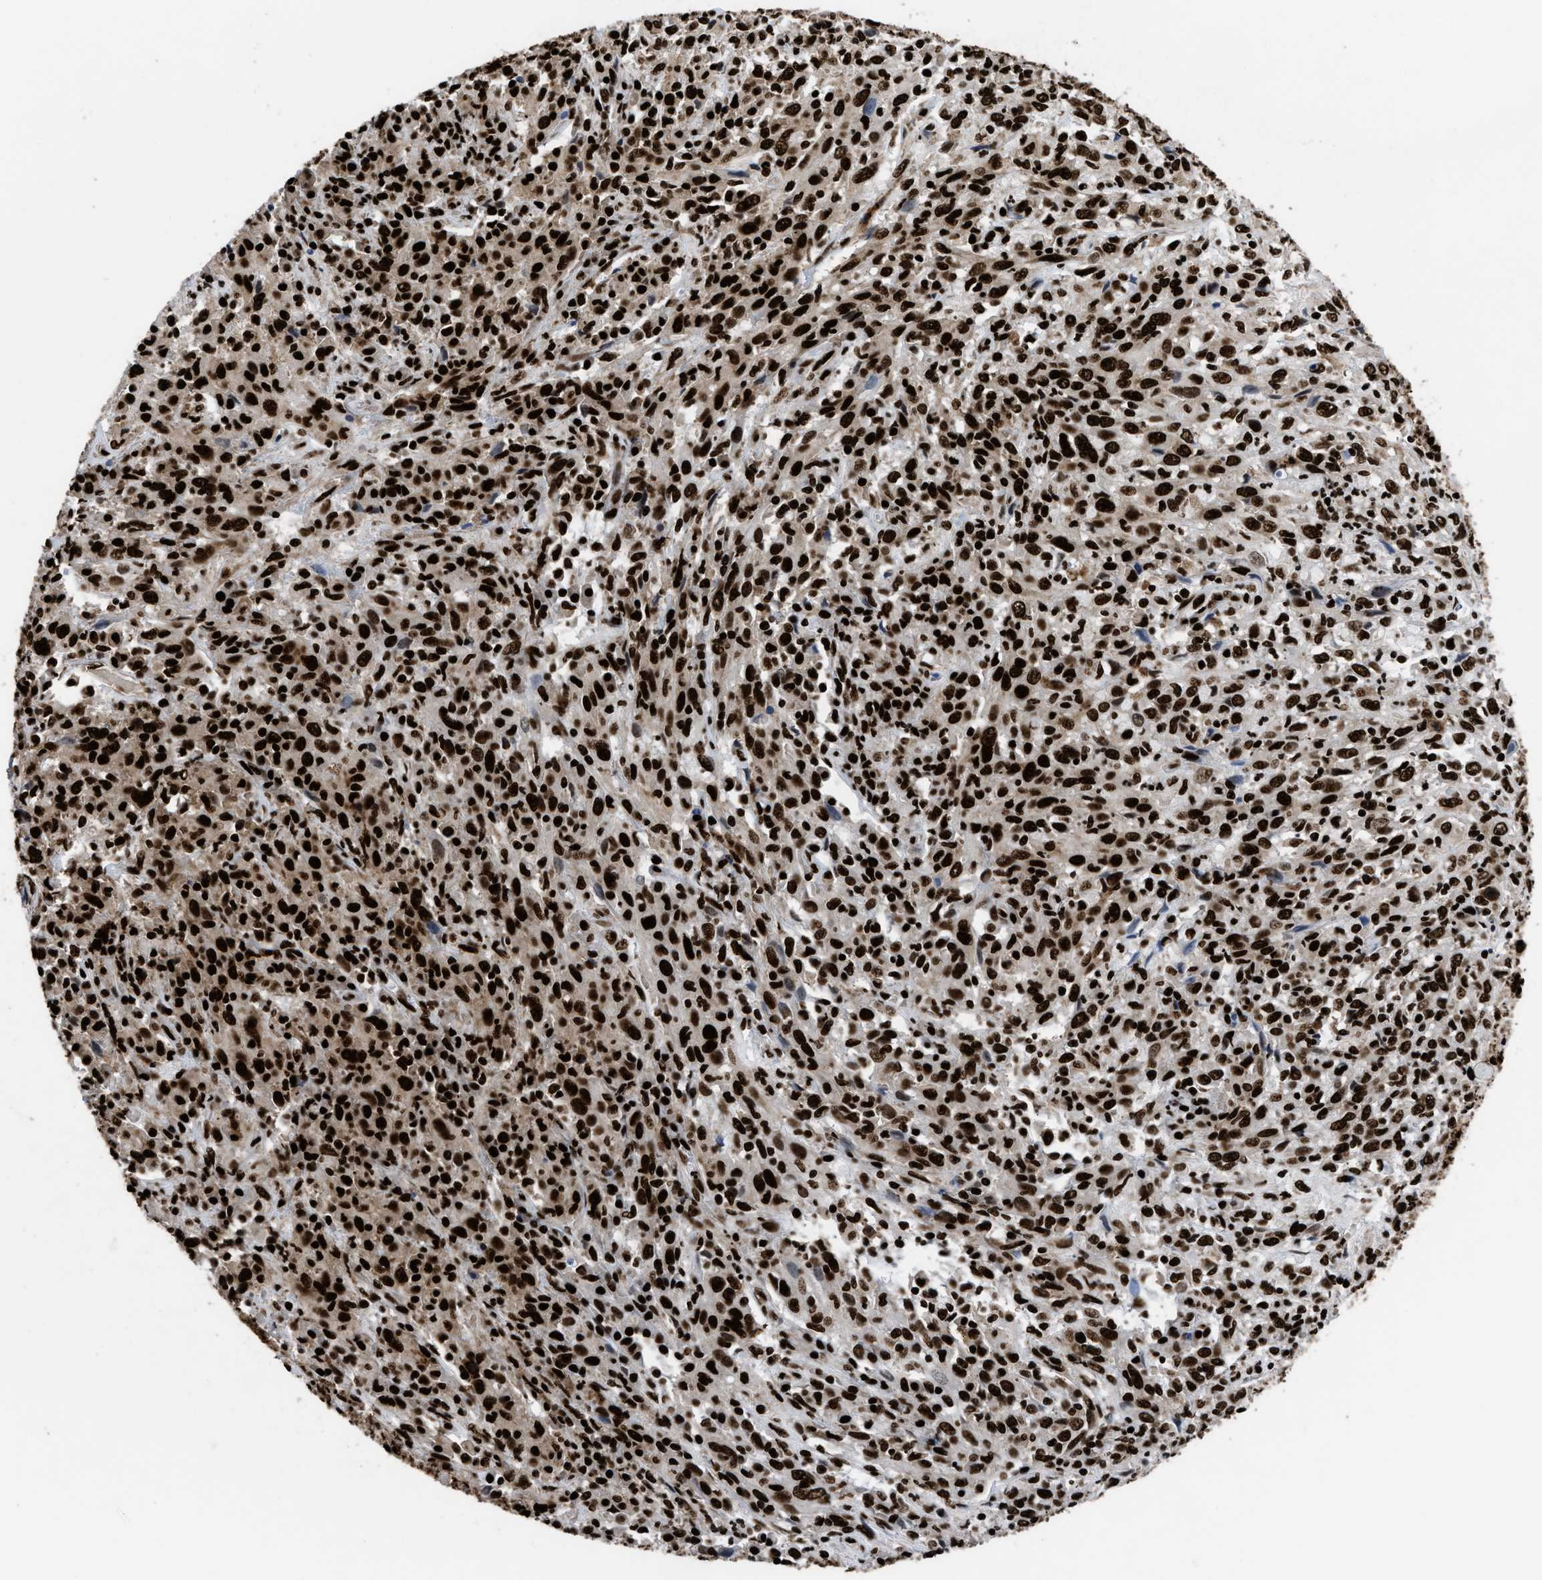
{"staining": {"intensity": "strong", "quantity": ">75%", "location": "nuclear"}, "tissue": "cervical cancer", "cell_type": "Tumor cells", "image_type": "cancer", "snomed": [{"axis": "morphology", "description": "Squamous cell carcinoma, NOS"}, {"axis": "topography", "description": "Cervix"}], "caption": "Protein staining by immunohistochemistry exhibits strong nuclear staining in about >75% of tumor cells in squamous cell carcinoma (cervical).", "gene": "HNRNPM", "patient": {"sex": "female", "age": 46}}